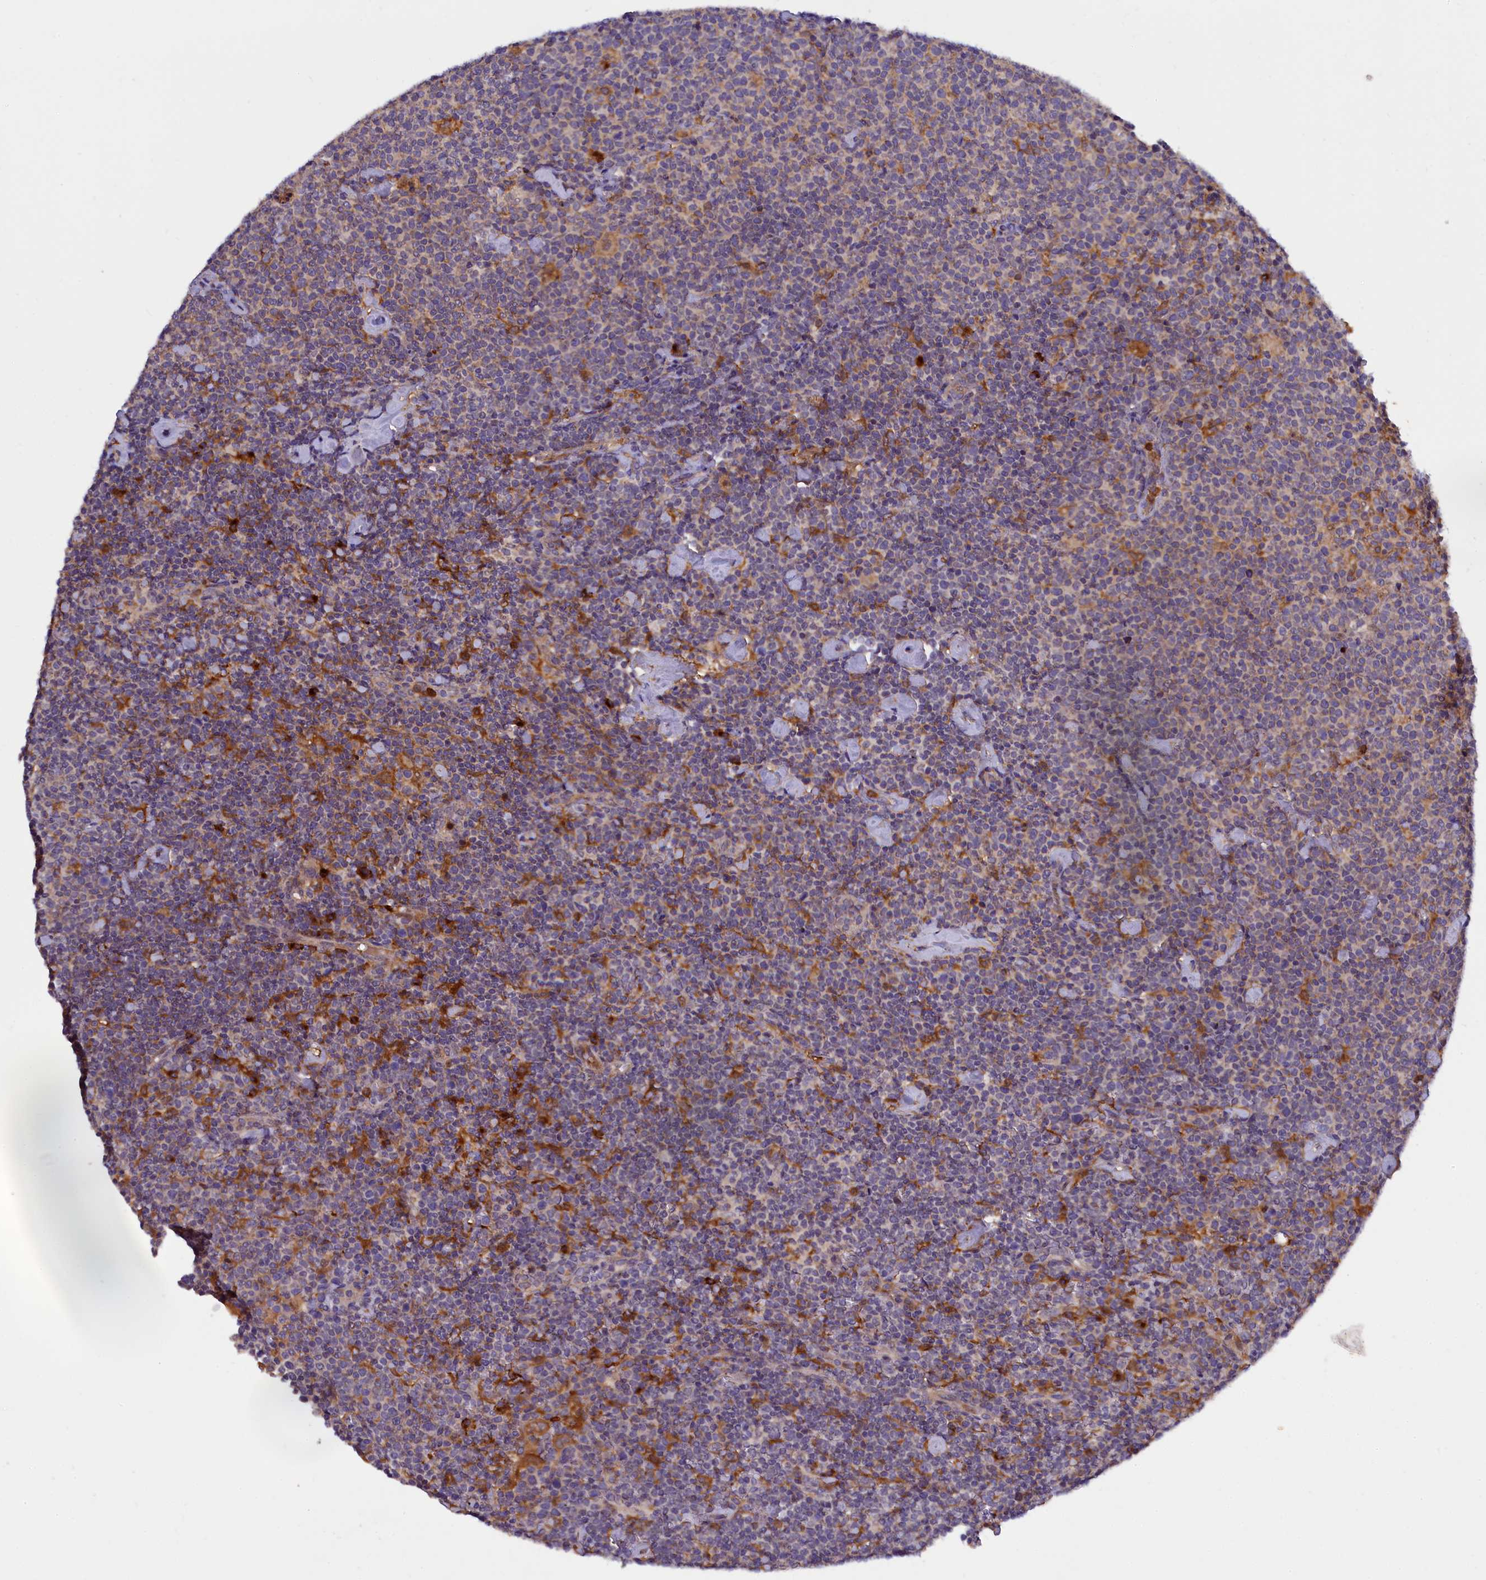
{"staining": {"intensity": "moderate", "quantity": "<25%", "location": "cytoplasmic/membranous"}, "tissue": "lymphoma", "cell_type": "Tumor cells", "image_type": "cancer", "snomed": [{"axis": "morphology", "description": "Malignant lymphoma, non-Hodgkin's type, High grade"}, {"axis": "topography", "description": "Lymph node"}], "caption": "Immunohistochemical staining of human malignant lymphoma, non-Hodgkin's type (high-grade) exhibits low levels of moderate cytoplasmic/membranous protein positivity in about <25% of tumor cells.", "gene": "NAIP", "patient": {"sex": "male", "age": 61}}